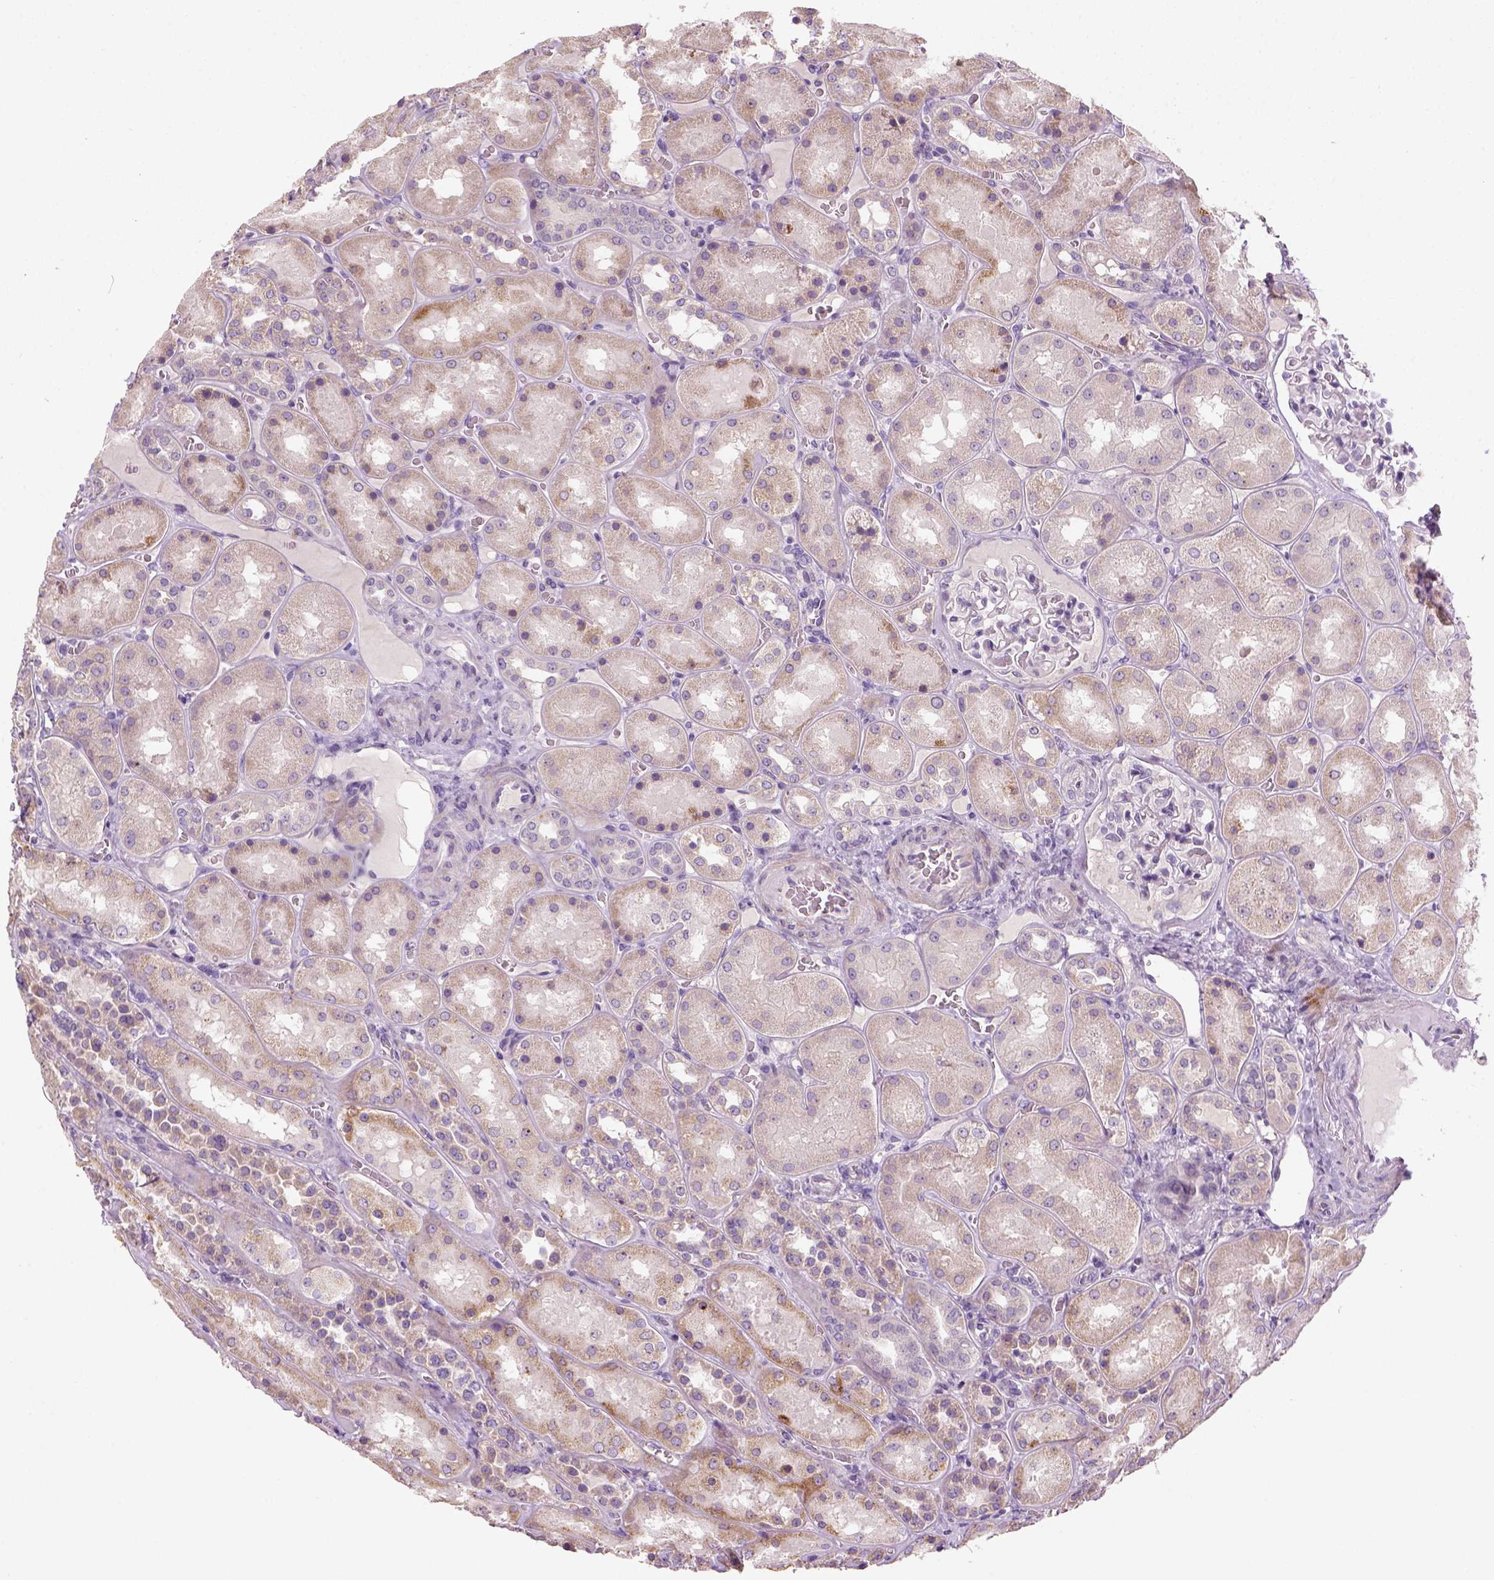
{"staining": {"intensity": "negative", "quantity": "none", "location": "none"}, "tissue": "kidney", "cell_type": "Cells in glomeruli", "image_type": "normal", "snomed": [{"axis": "morphology", "description": "Normal tissue, NOS"}, {"axis": "topography", "description": "Kidney"}], "caption": "Histopathology image shows no significant protein staining in cells in glomeruli of normal kidney.", "gene": "NUDT6", "patient": {"sex": "male", "age": 73}}